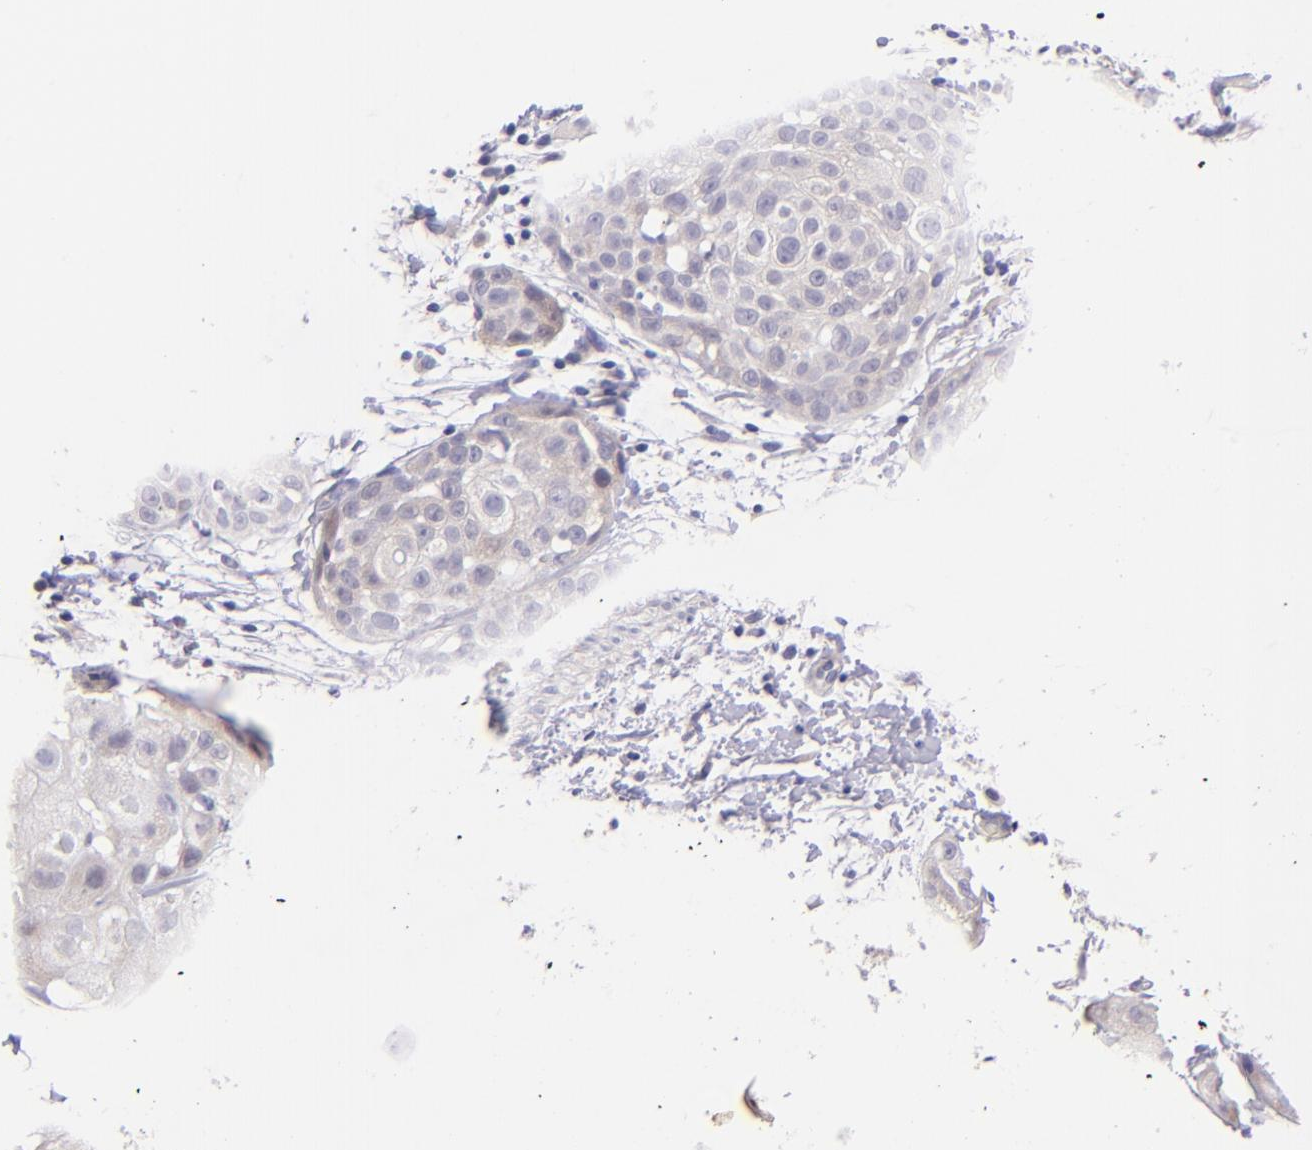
{"staining": {"intensity": "weak", "quantity": "<25%", "location": "cytoplasmic/membranous"}, "tissue": "skin cancer", "cell_type": "Tumor cells", "image_type": "cancer", "snomed": [{"axis": "morphology", "description": "Squamous cell carcinoma, NOS"}, {"axis": "topography", "description": "Skin"}], "caption": "Human skin cancer (squamous cell carcinoma) stained for a protein using IHC displays no expression in tumor cells.", "gene": "SH2D4A", "patient": {"sex": "female", "age": 57}}